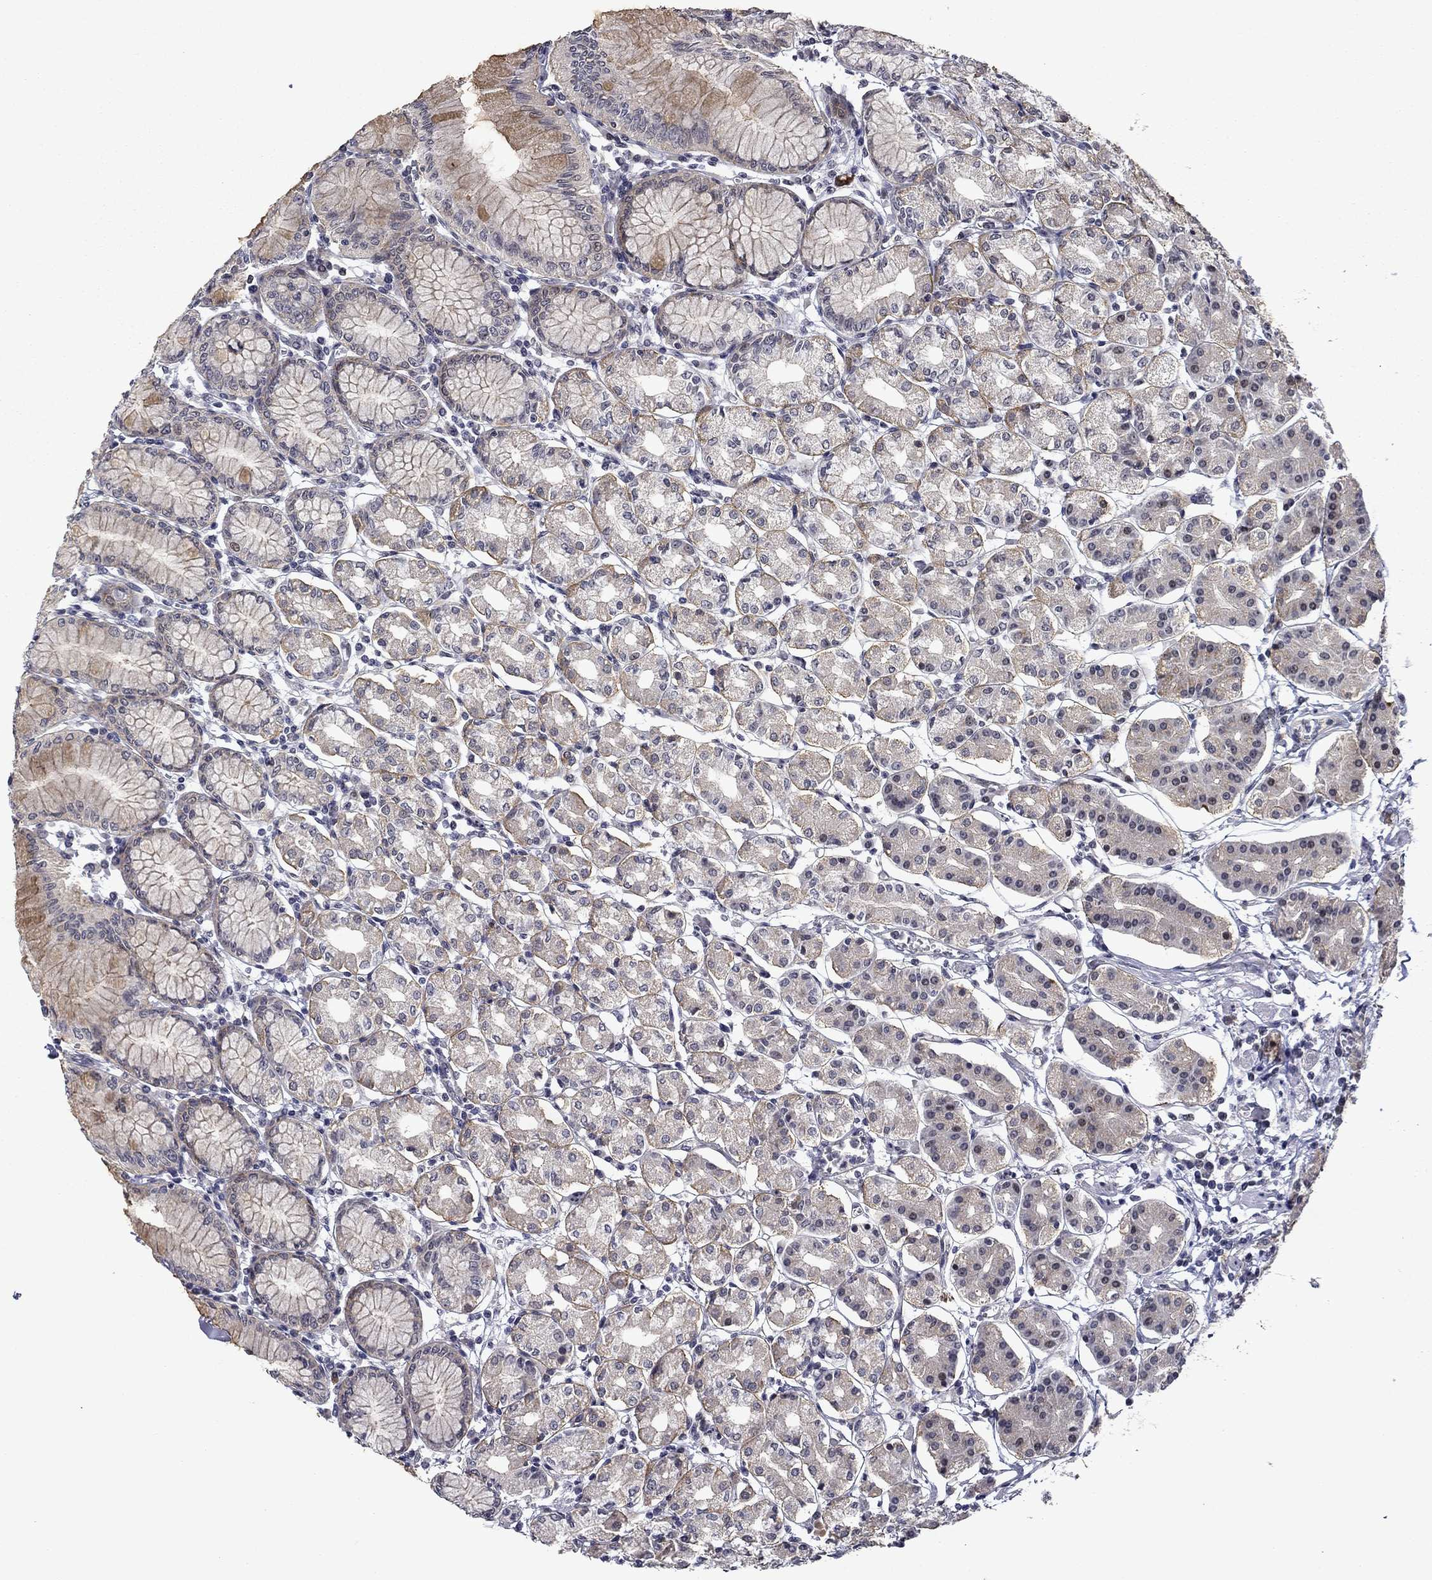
{"staining": {"intensity": "moderate", "quantity": "<25%", "location": "cytoplasmic/membranous"}, "tissue": "stomach", "cell_type": "Glandular cells", "image_type": "normal", "snomed": [{"axis": "morphology", "description": "Normal tissue, NOS"}, {"axis": "topography", "description": "Skeletal muscle"}, {"axis": "topography", "description": "Stomach"}], "caption": "Brown immunohistochemical staining in unremarkable human stomach demonstrates moderate cytoplasmic/membranous expression in approximately <25% of glandular cells.", "gene": "B3GAT1", "patient": {"sex": "female", "age": 57}}